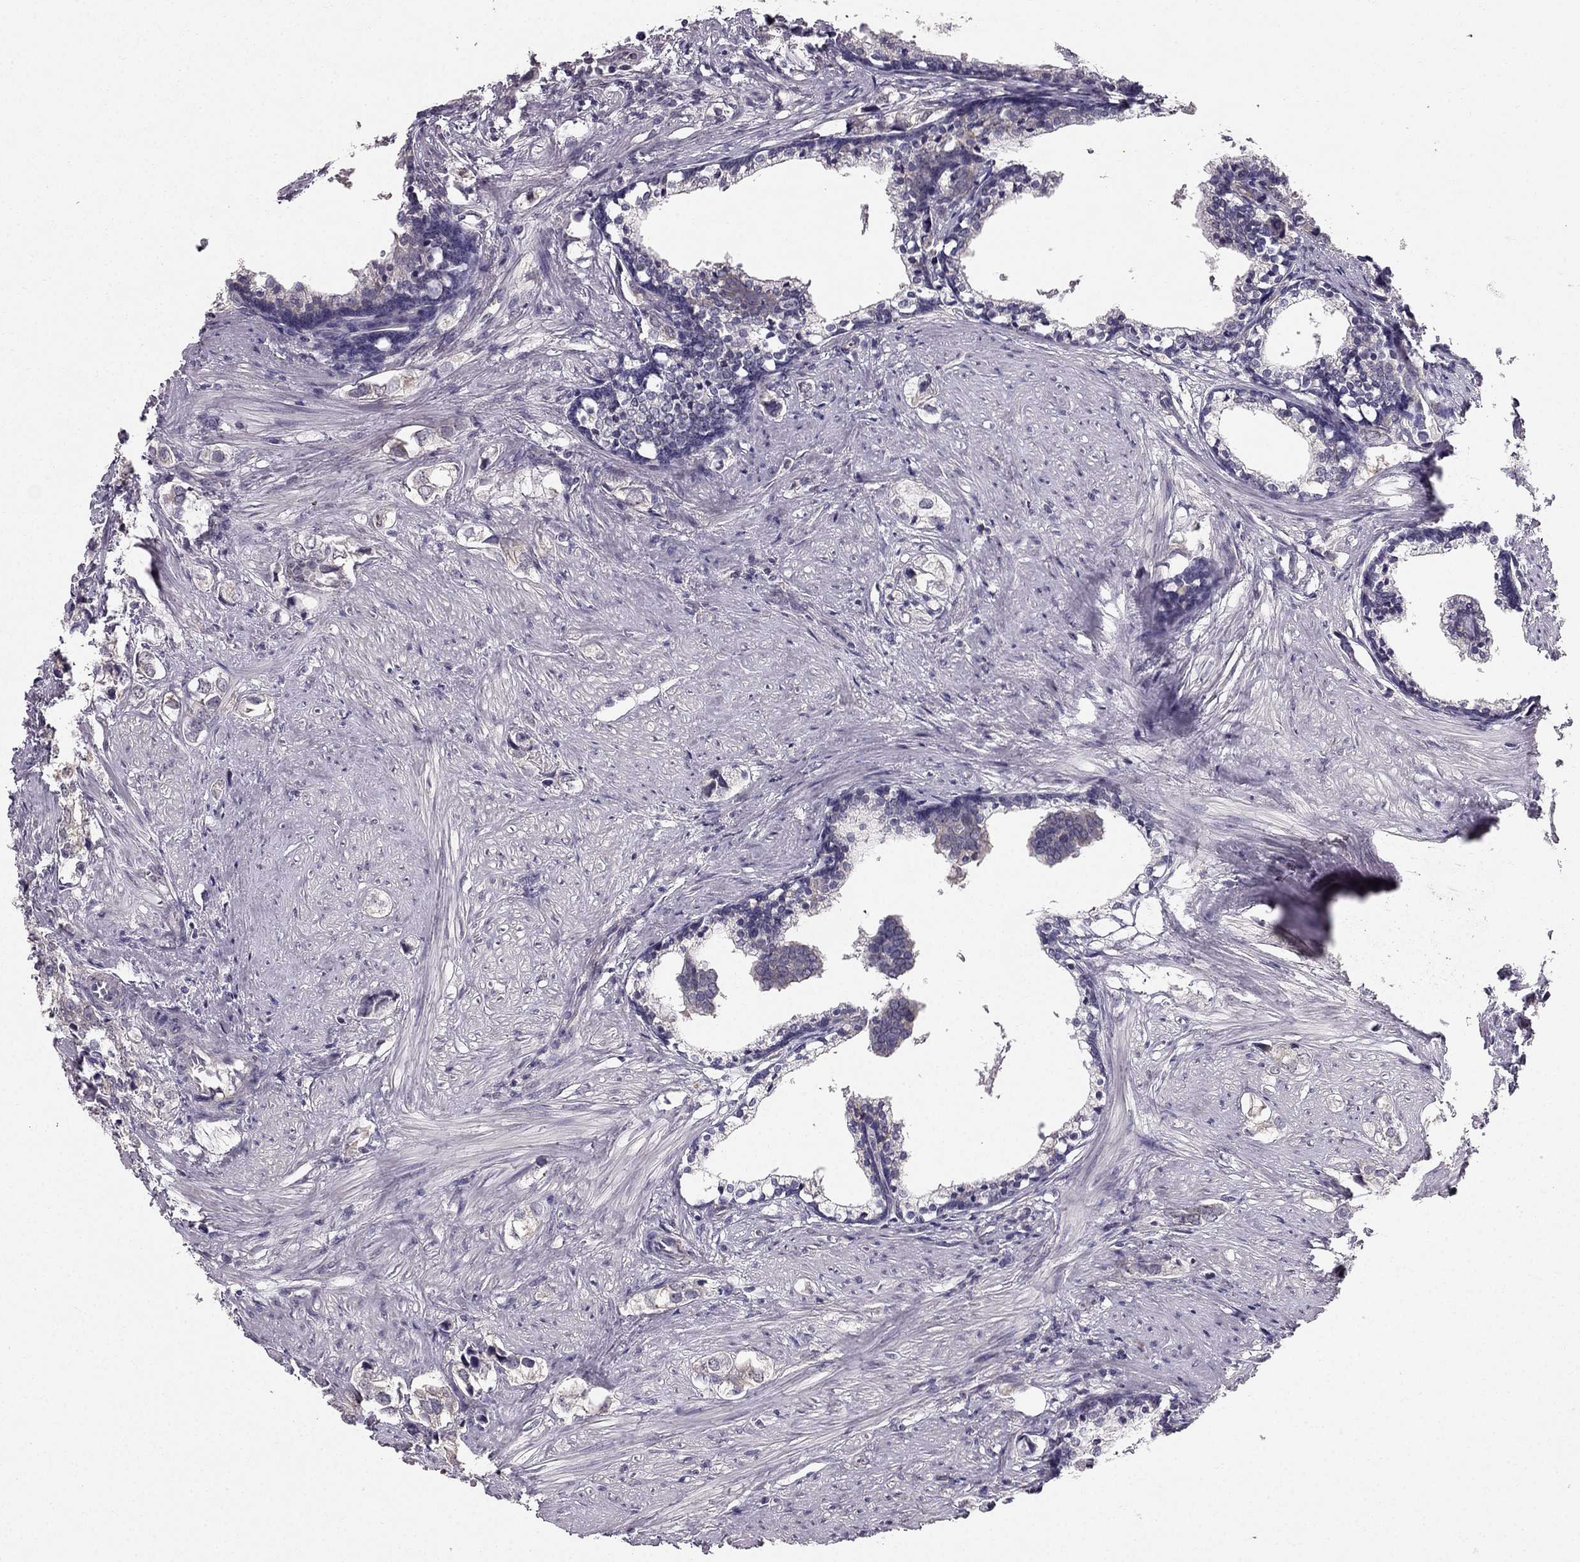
{"staining": {"intensity": "negative", "quantity": "none", "location": "none"}, "tissue": "prostate cancer", "cell_type": "Tumor cells", "image_type": "cancer", "snomed": [{"axis": "morphology", "description": "Adenocarcinoma, NOS"}, {"axis": "topography", "description": "Prostate and seminal vesicle, NOS"}], "caption": "Prostate cancer (adenocarcinoma) was stained to show a protein in brown. There is no significant expression in tumor cells.", "gene": "TSPYL5", "patient": {"sex": "male", "age": 63}}